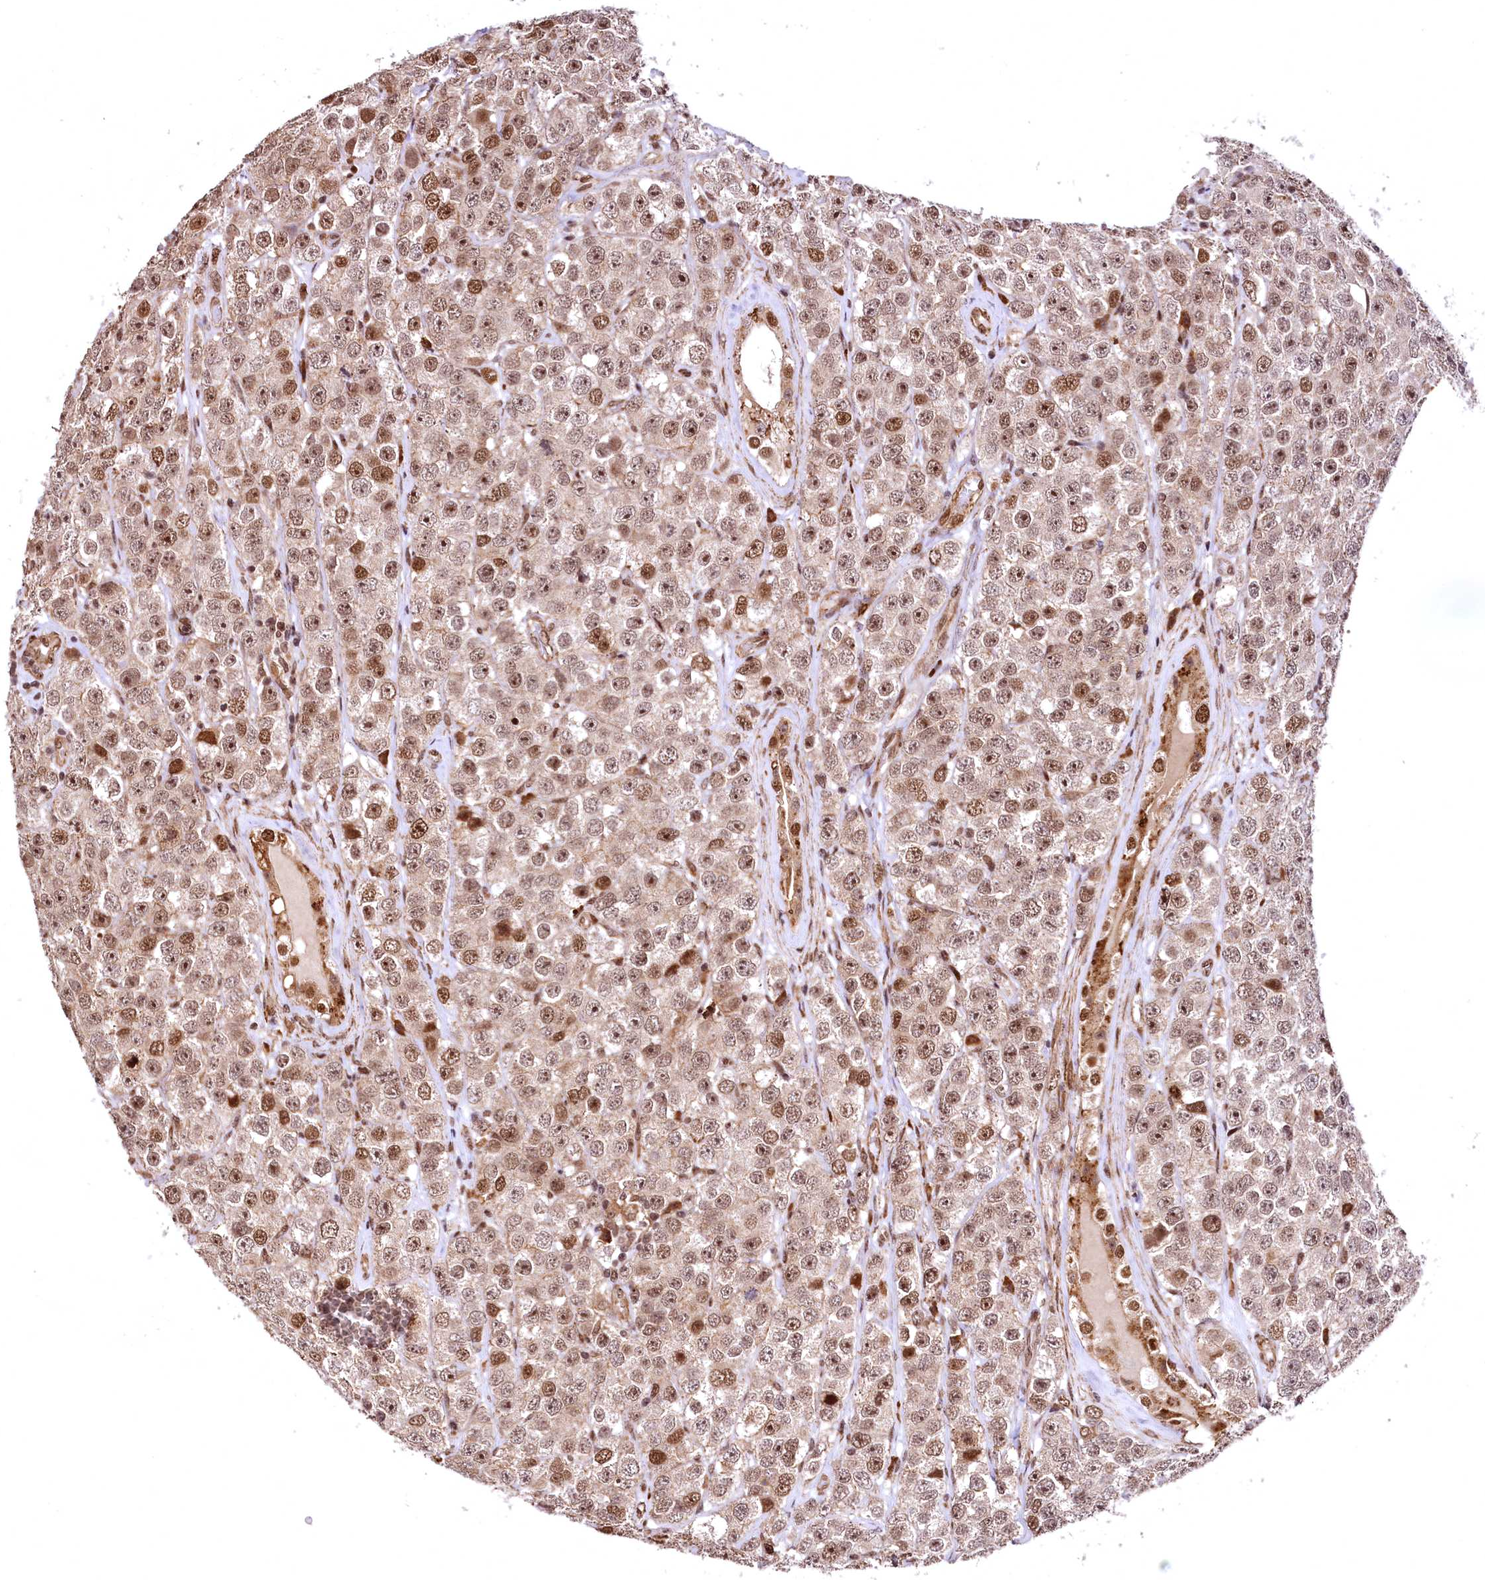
{"staining": {"intensity": "moderate", "quantity": ">75%", "location": "nuclear"}, "tissue": "testis cancer", "cell_type": "Tumor cells", "image_type": "cancer", "snomed": [{"axis": "morphology", "description": "Seminoma, NOS"}, {"axis": "topography", "description": "Testis"}], "caption": "There is medium levels of moderate nuclear staining in tumor cells of testis cancer (seminoma), as demonstrated by immunohistochemical staining (brown color).", "gene": "PDS5B", "patient": {"sex": "male", "age": 28}}